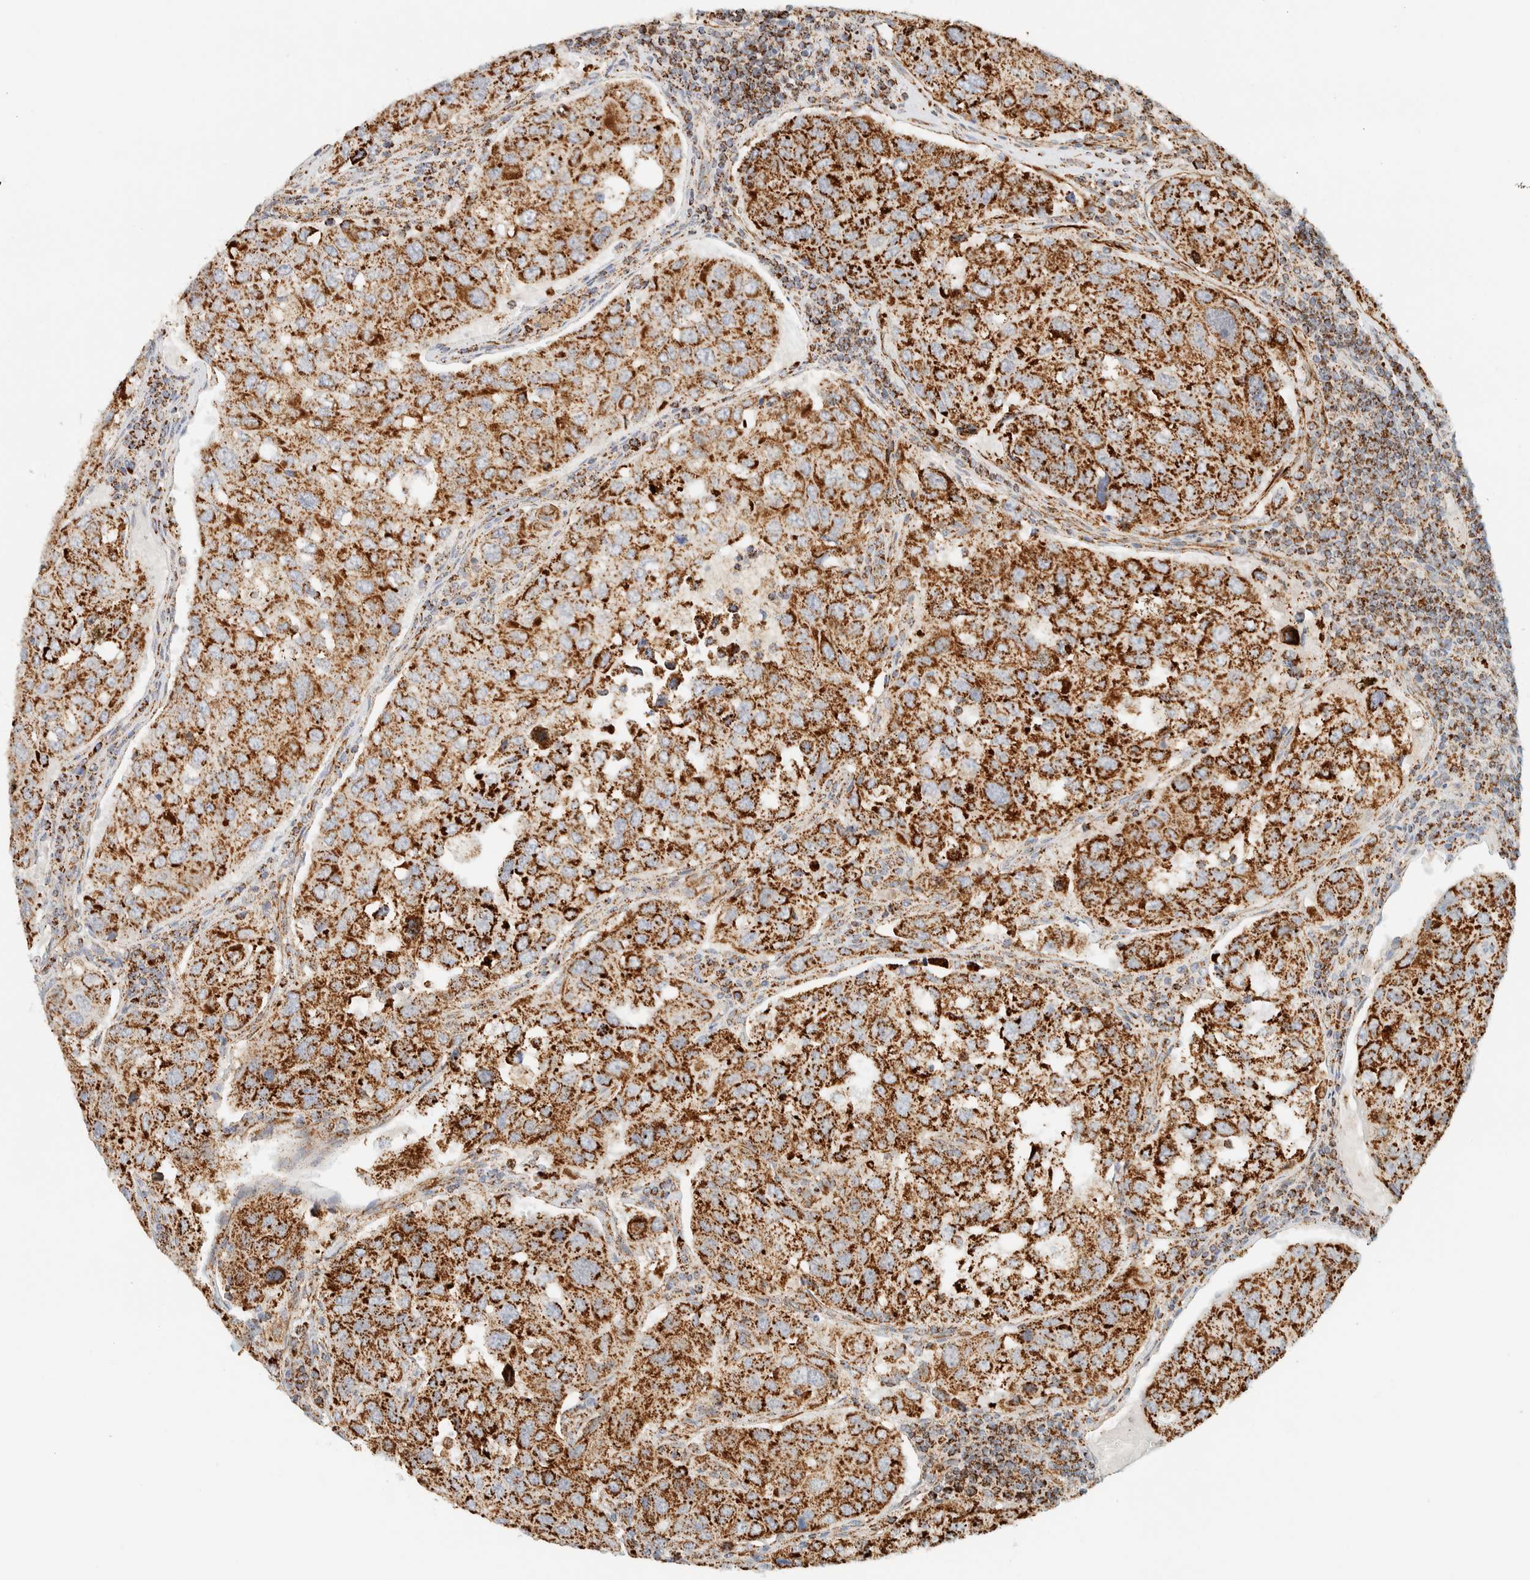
{"staining": {"intensity": "strong", "quantity": ">75%", "location": "cytoplasmic/membranous"}, "tissue": "urothelial cancer", "cell_type": "Tumor cells", "image_type": "cancer", "snomed": [{"axis": "morphology", "description": "Urothelial carcinoma, High grade"}, {"axis": "topography", "description": "Lymph node"}, {"axis": "topography", "description": "Urinary bladder"}], "caption": "High-power microscopy captured an IHC histopathology image of urothelial cancer, revealing strong cytoplasmic/membranous expression in about >75% of tumor cells.", "gene": "KIFAP3", "patient": {"sex": "male", "age": 51}}